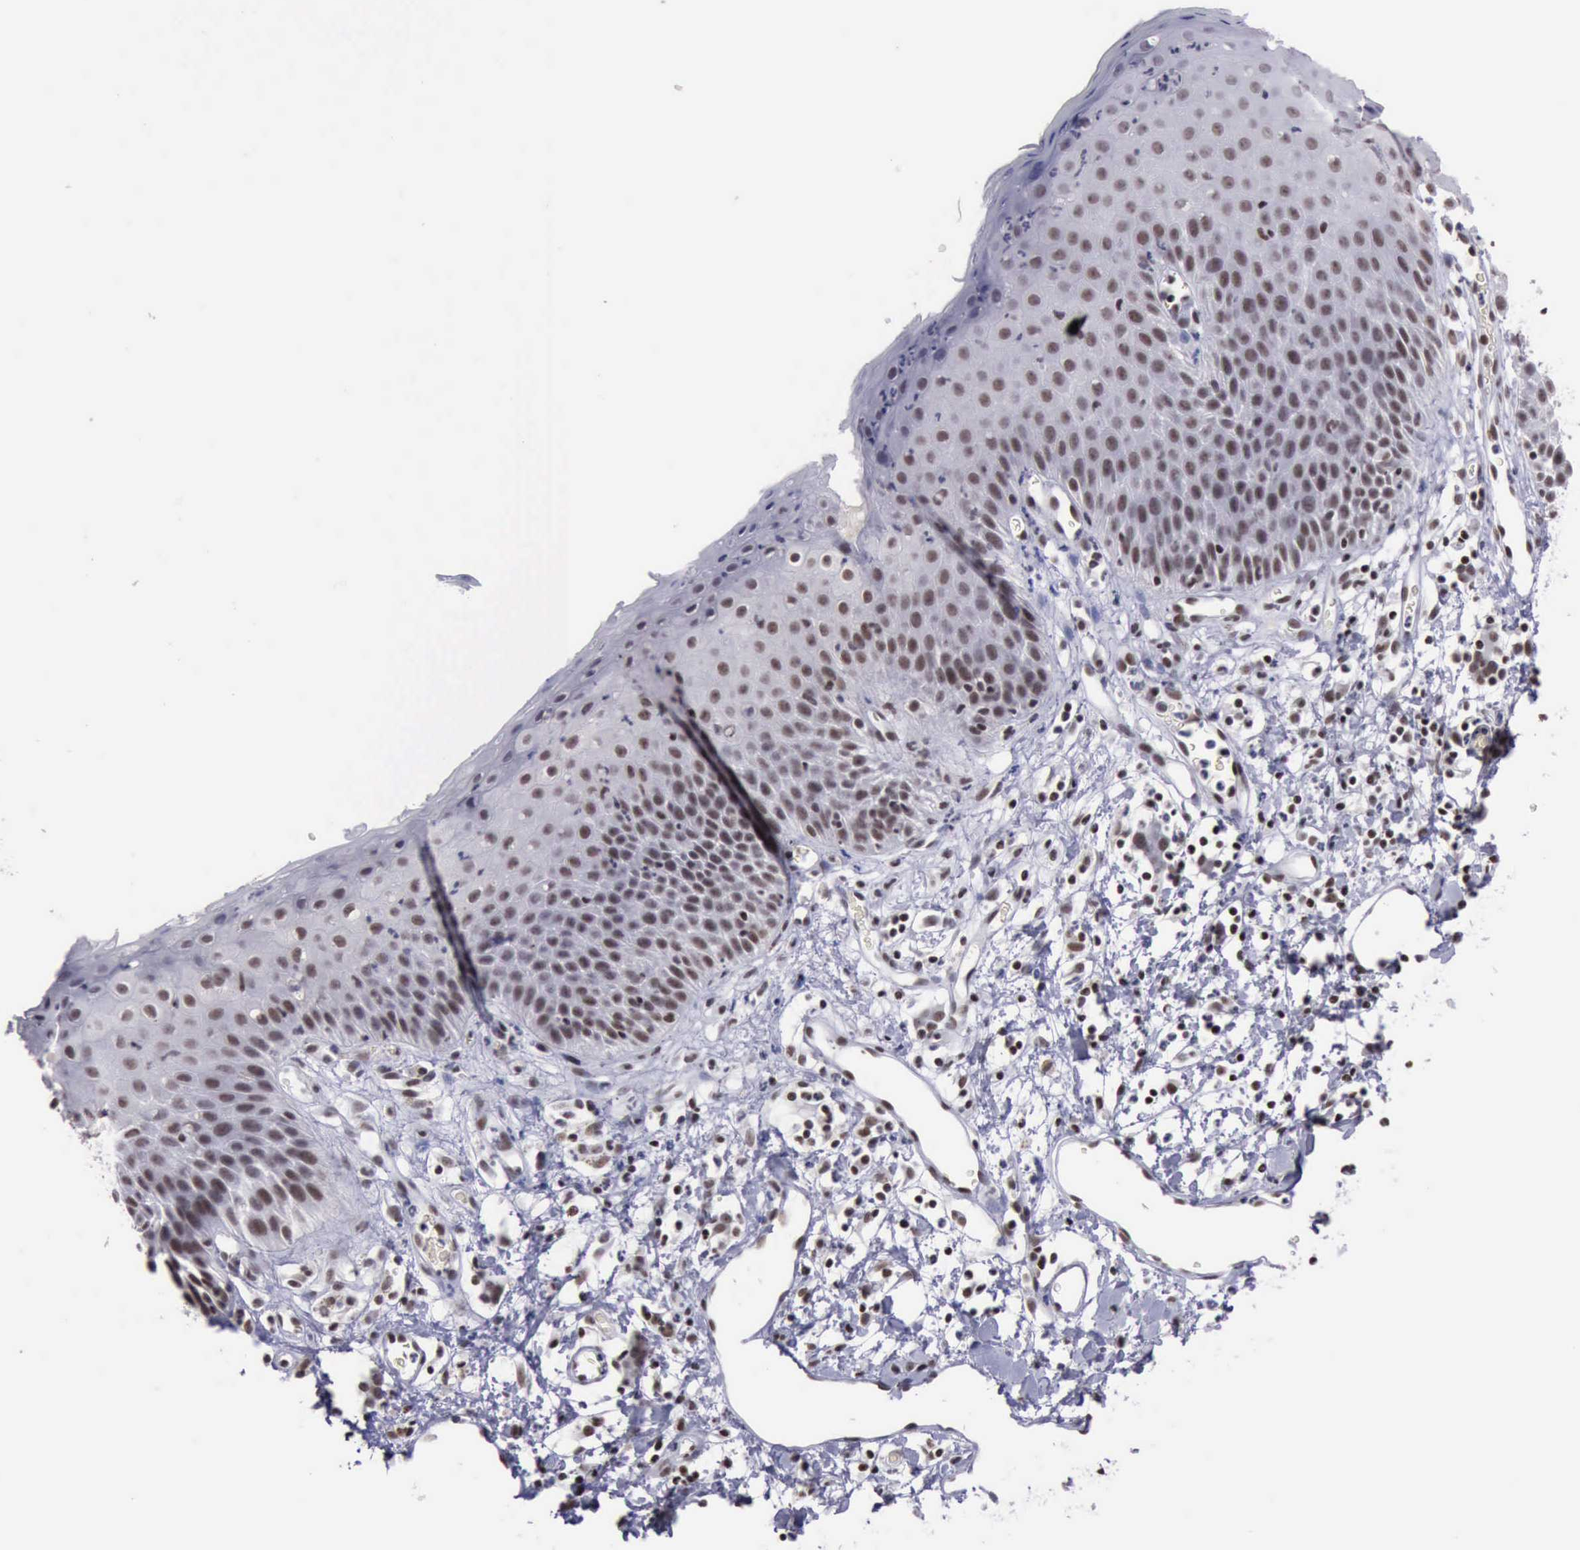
{"staining": {"intensity": "moderate", "quantity": "25%-75%", "location": "nuclear"}, "tissue": "skin", "cell_type": "Epidermal cells", "image_type": "normal", "snomed": [{"axis": "morphology", "description": "Normal tissue, NOS"}, {"axis": "topography", "description": "Vulva"}, {"axis": "topography", "description": "Peripheral nerve tissue"}], "caption": "This is an image of immunohistochemistry (IHC) staining of benign skin, which shows moderate staining in the nuclear of epidermal cells.", "gene": "YY1", "patient": {"sex": "female", "age": 68}}